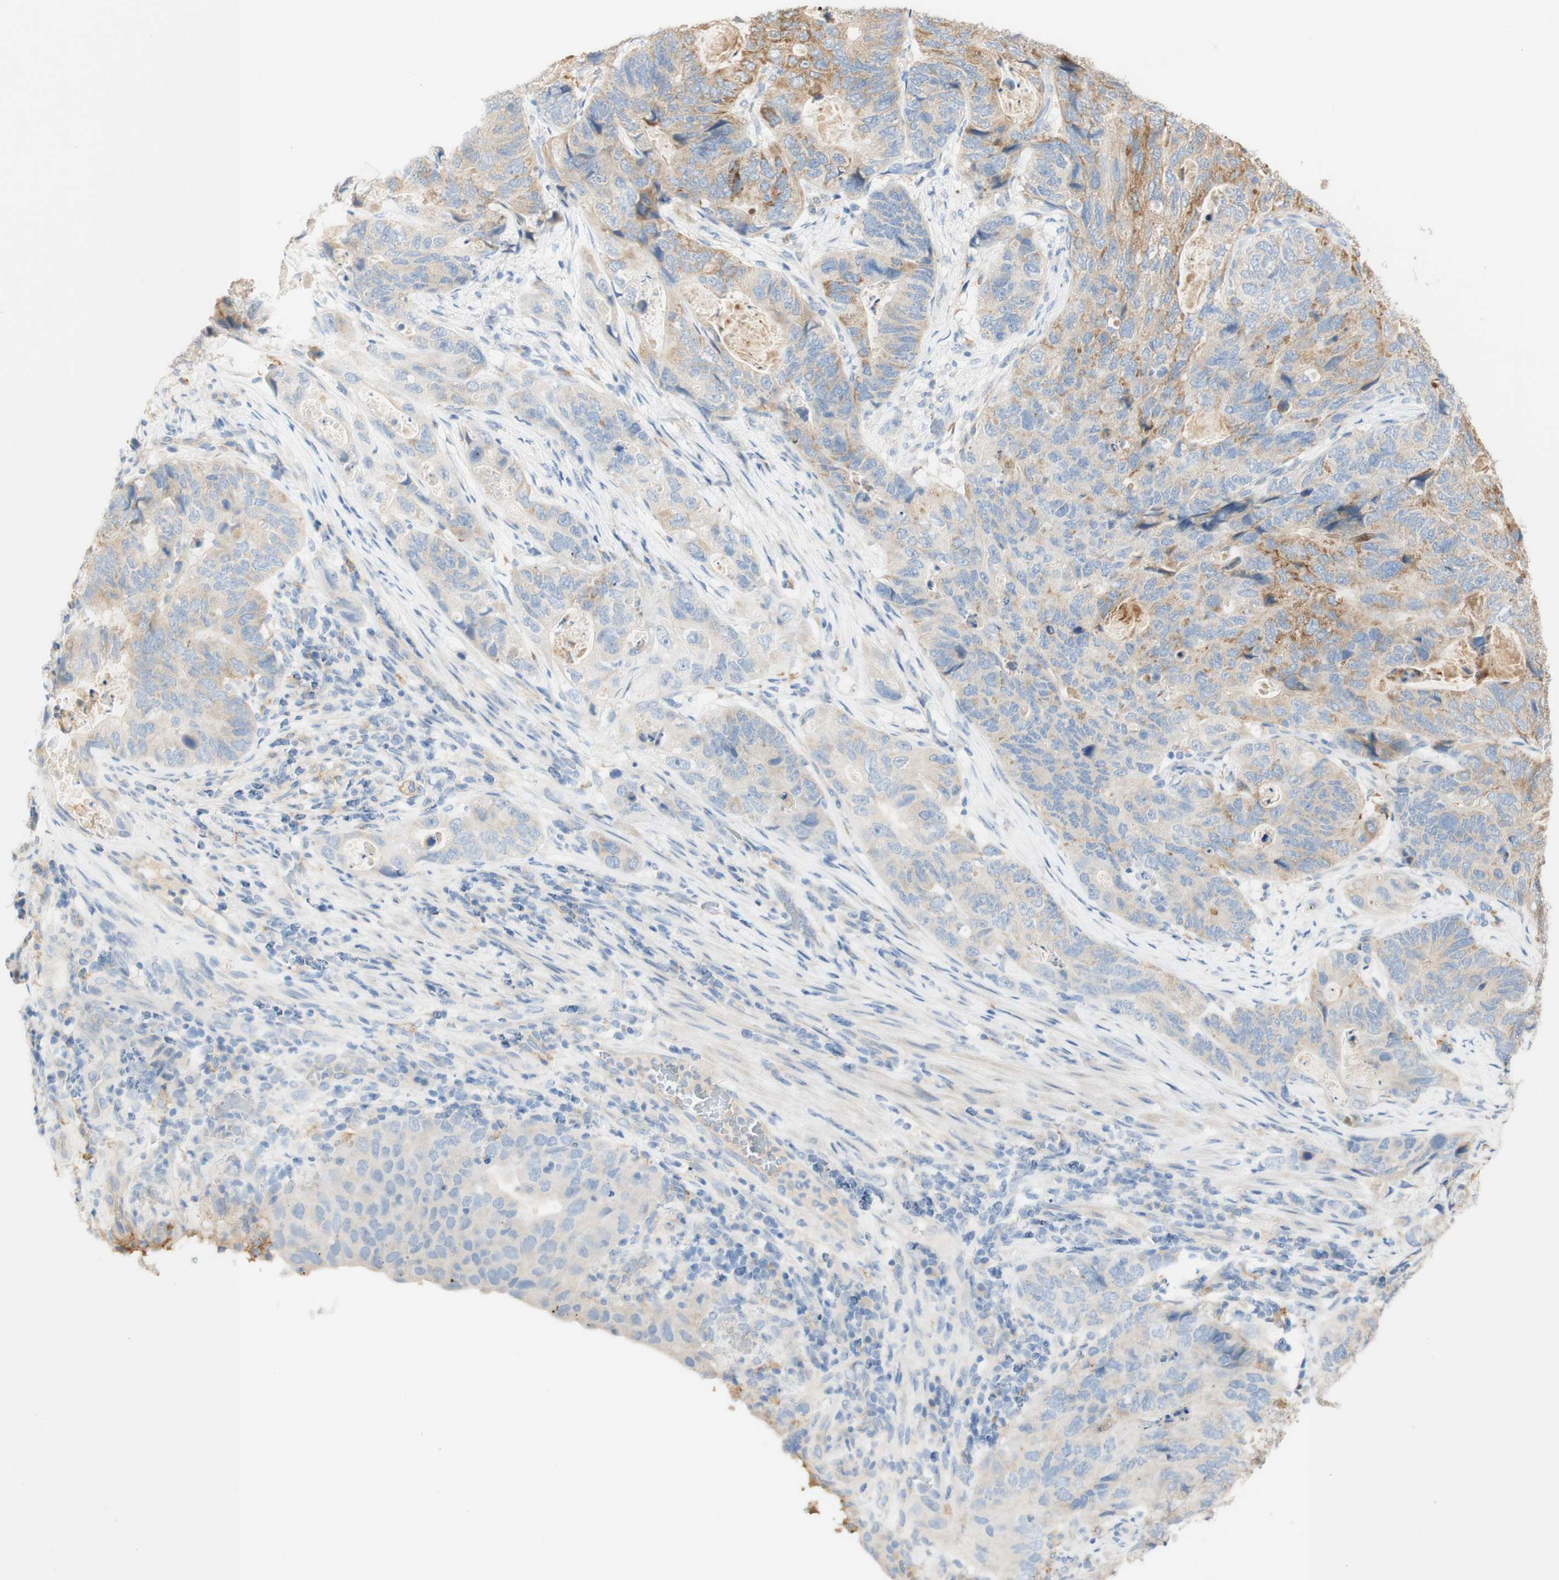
{"staining": {"intensity": "moderate", "quantity": "25%-75%", "location": "cytoplasmic/membranous"}, "tissue": "stomach cancer", "cell_type": "Tumor cells", "image_type": "cancer", "snomed": [{"axis": "morphology", "description": "Adenocarcinoma, NOS"}, {"axis": "topography", "description": "Stomach"}], "caption": "Immunohistochemistry image of neoplastic tissue: stomach adenocarcinoma stained using immunohistochemistry (IHC) shows medium levels of moderate protein expression localized specifically in the cytoplasmic/membranous of tumor cells, appearing as a cytoplasmic/membranous brown color.", "gene": "FCGRT", "patient": {"sex": "female", "age": 89}}